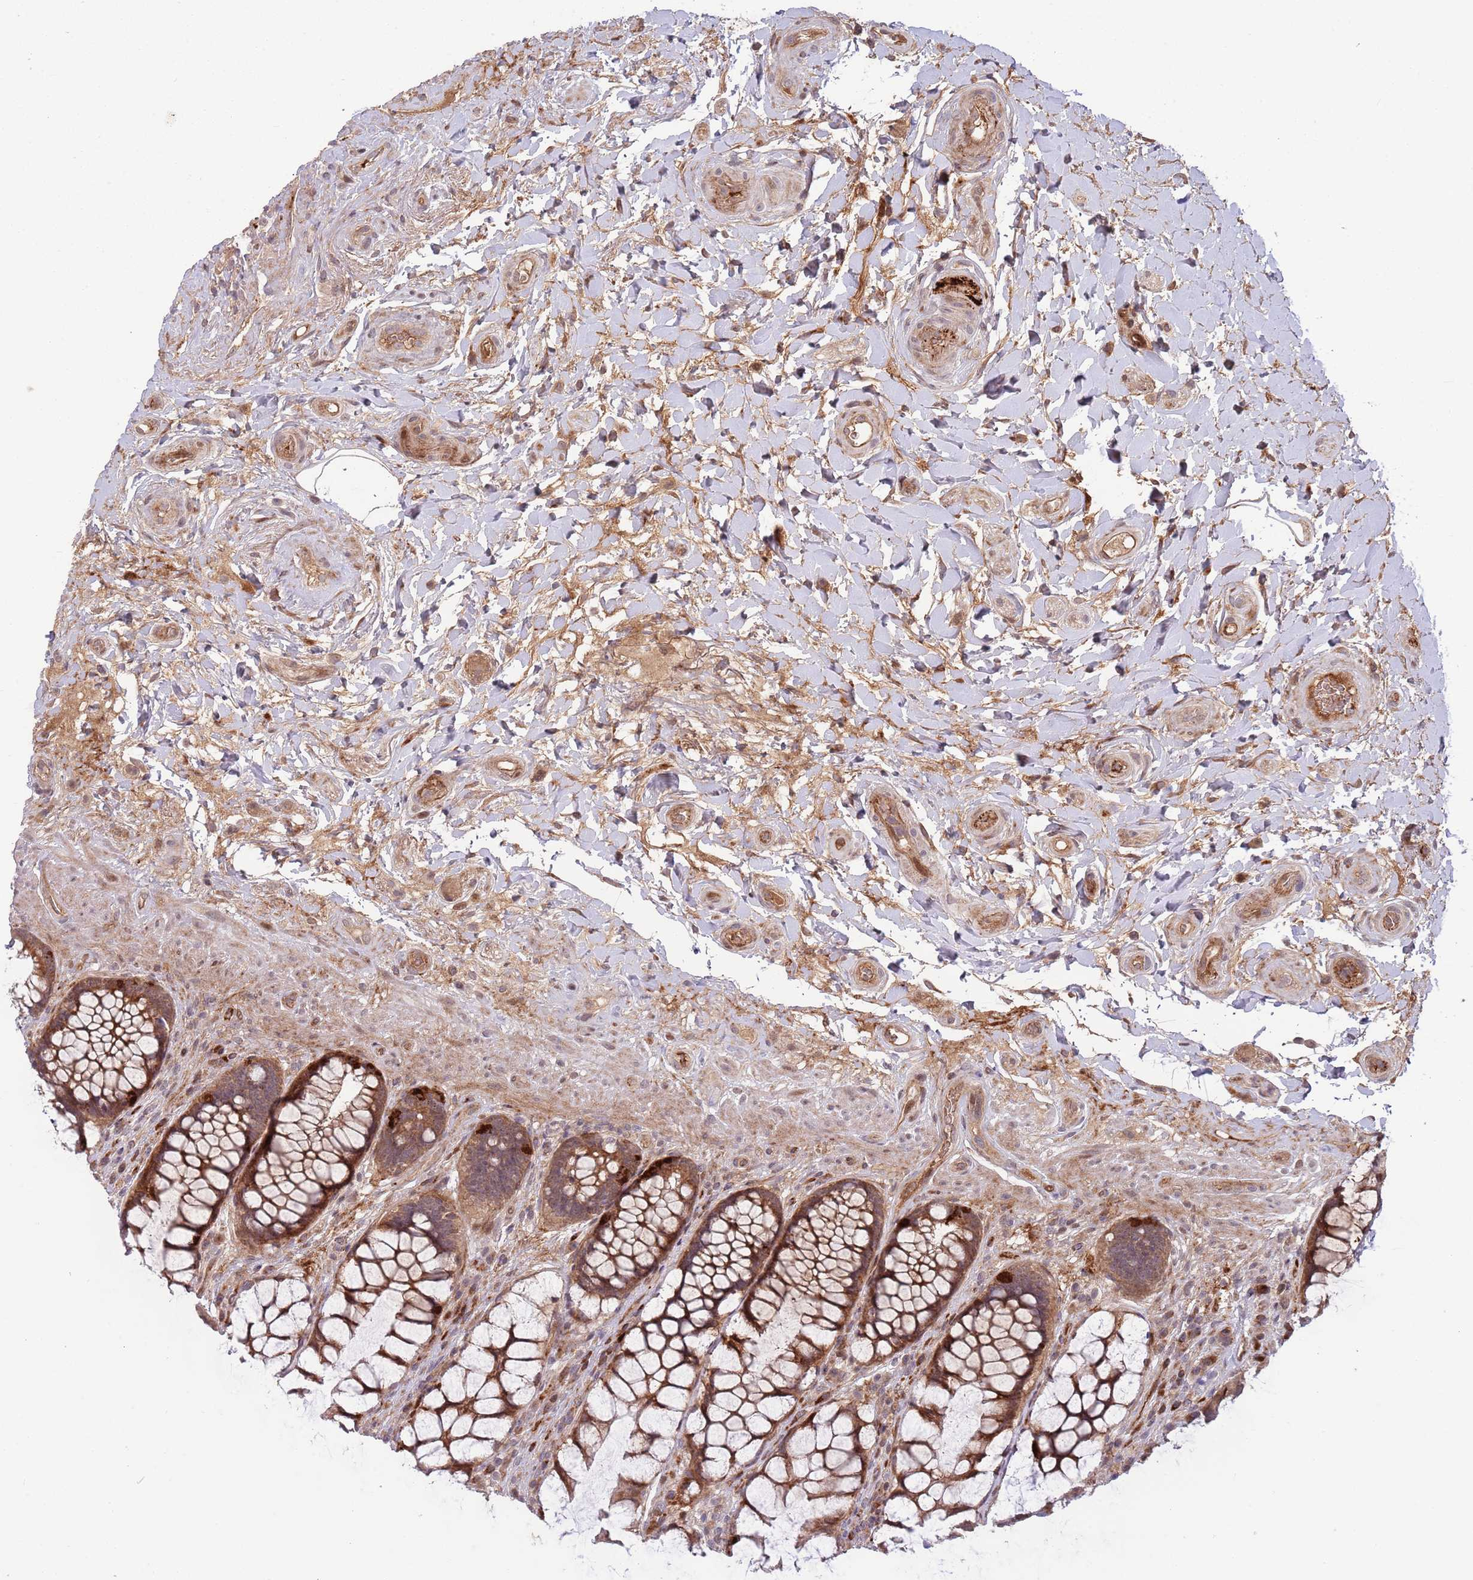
{"staining": {"intensity": "moderate", "quantity": "25%-75%", "location": "cytoplasmic/membranous,nuclear"}, "tissue": "rectum", "cell_type": "Glandular cells", "image_type": "normal", "snomed": [{"axis": "morphology", "description": "Normal tissue, NOS"}, {"axis": "topography", "description": "Rectum"}], "caption": "Unremarkable rectum exhibits moderate cytoplasmic/membranous,nuclear expression in about 25%-75% of glandular cells (DAB (3,3'-diaminobenzidine) IHC with brightfield microscopy, high magnification)..", "gene": "NT5DC4", "patient": {"sex": "female", "age": 58}}